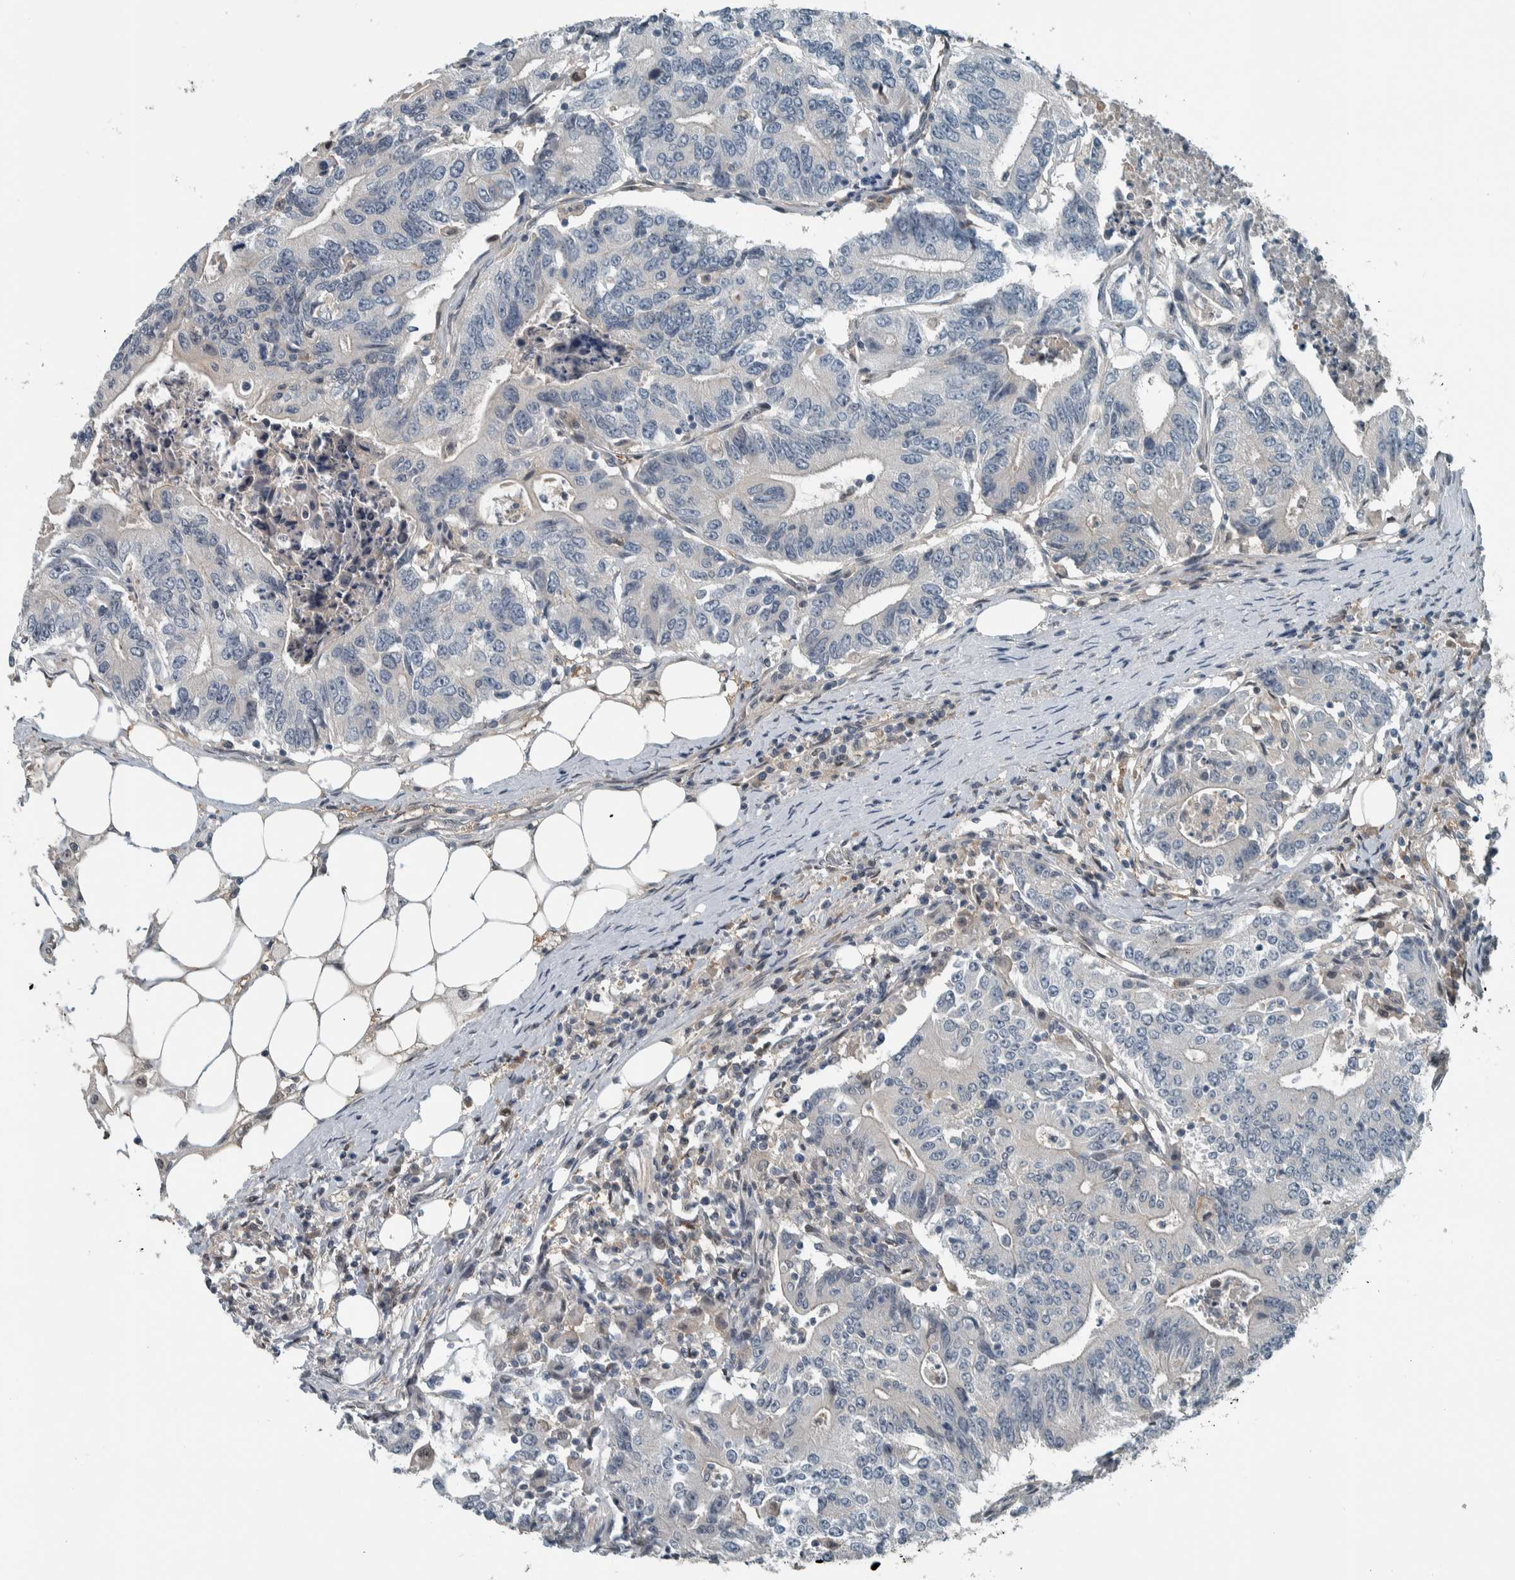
{"staining": {"intensity": "negative", "quantity": "none", "location": "none"}, "tissue": "colorectal cancer", "cell_type": "Tumor cells", "image_type": "cancer", "snomed": [{"axis": "morphology", "description": "Adenocarcinoma, NOS"}, {"axis": "topography", "description": "Colon"}], "caption": "Immunohistochemistry image of neoplastic tissue: human adenocarcinoma (colorectal) stained with DAB shows no significant protein positivity in tumor cells.", "gene": "ALAD", "patient": {"sex": "female", "age": 77}}